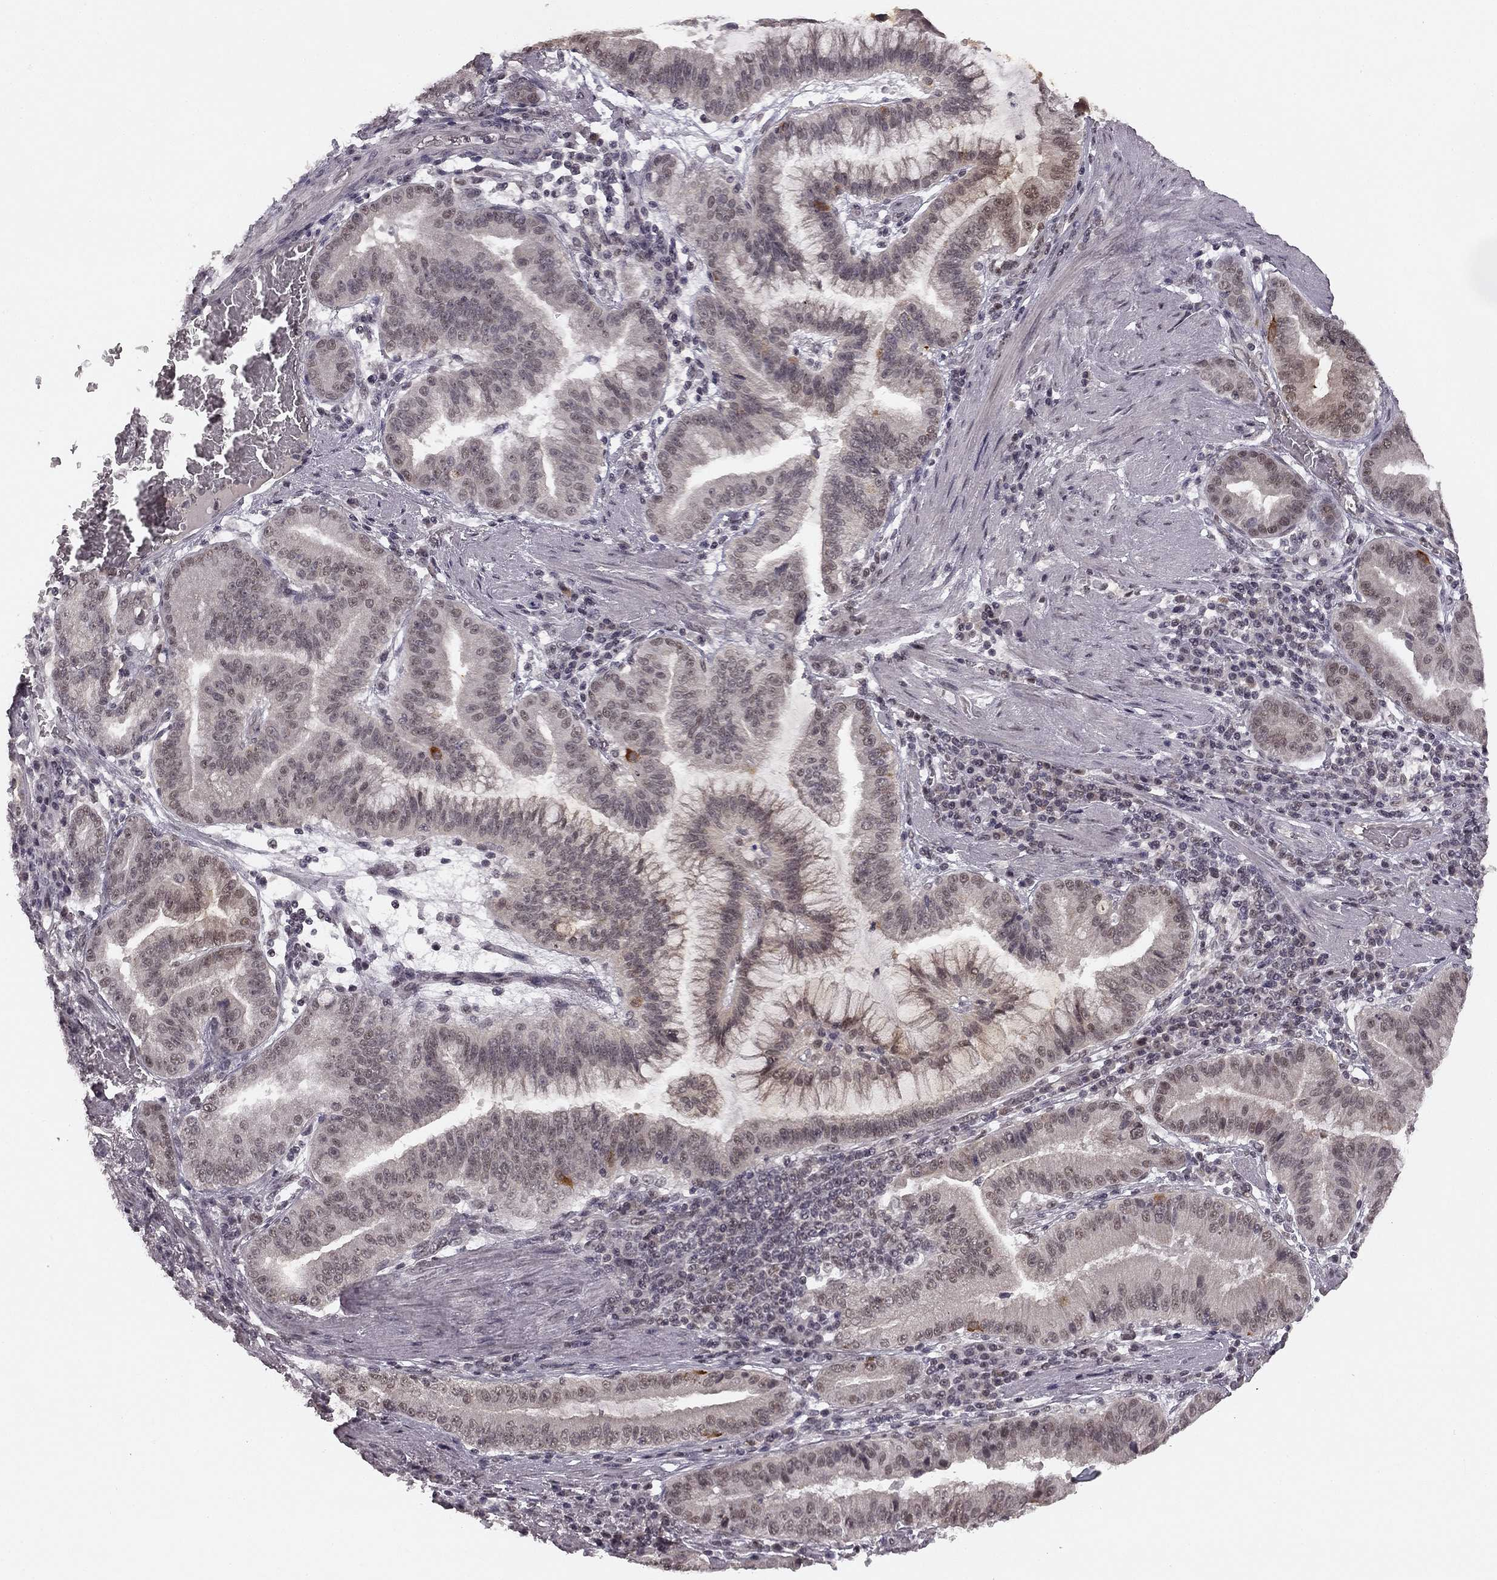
{"staining": {"intensity": "moderate", "quantity": "<25%", "location": "cytoplasmic/membranous"}, "tissue": "stomach cancer", "cell_type": "Tumor cells", "image_type": "cancer", "snomed": [{"axis": "morphology", "description": "Adenocarcinoma, NOS"}, {"axis": "topography", "description": "Stomach"}], "caption": "Immunohistochemistry (IHC) photomicrograph of neoplastic tissue: human stomach adenocarcinoma stained using IHC reveals low levels of moderate protein expression localized specifically in the cytoplasmic/membranous of tumor cells, appearing as a cytoplasmic/membranous brown color.", "gene": "HCN4", "patient": {"sex": "male", "age": 83}}